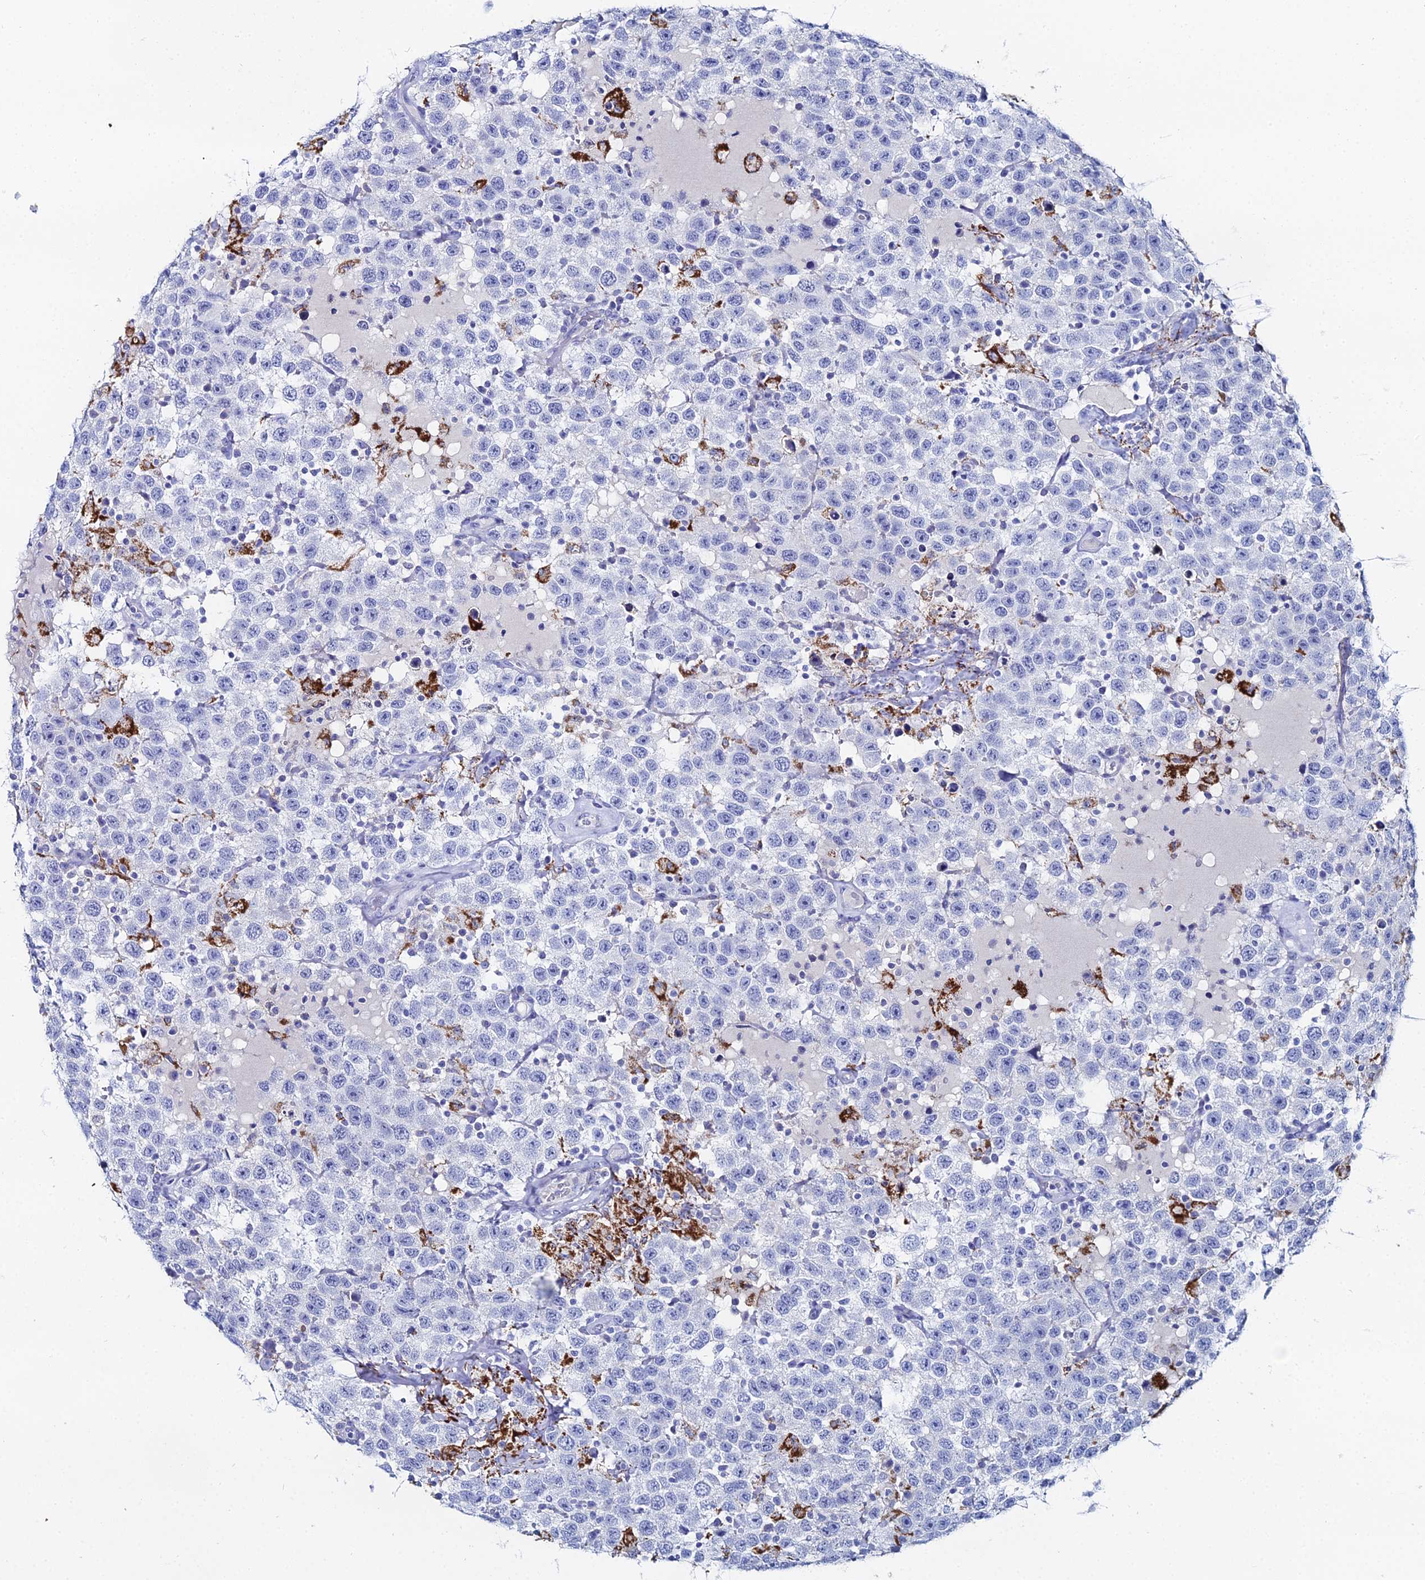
{"staining": {"intensity": "negative", "quantity": "none", "location": "none"}, "tissue": "testis cancer", "cell_type": "Tumor cells", "image_type": "cancer", "snomed": [{"axis": "morphology", "description": "Seminoma, NOS"}, {"axis": "topography", "description": "Testis"}], "caption": "Testis cancer (seminoma) was stained to show a protein in brown. There is no significant positivity in tumor cells.", "gene": "DHX34", "patient": {"sex": "male", "age": 41}}